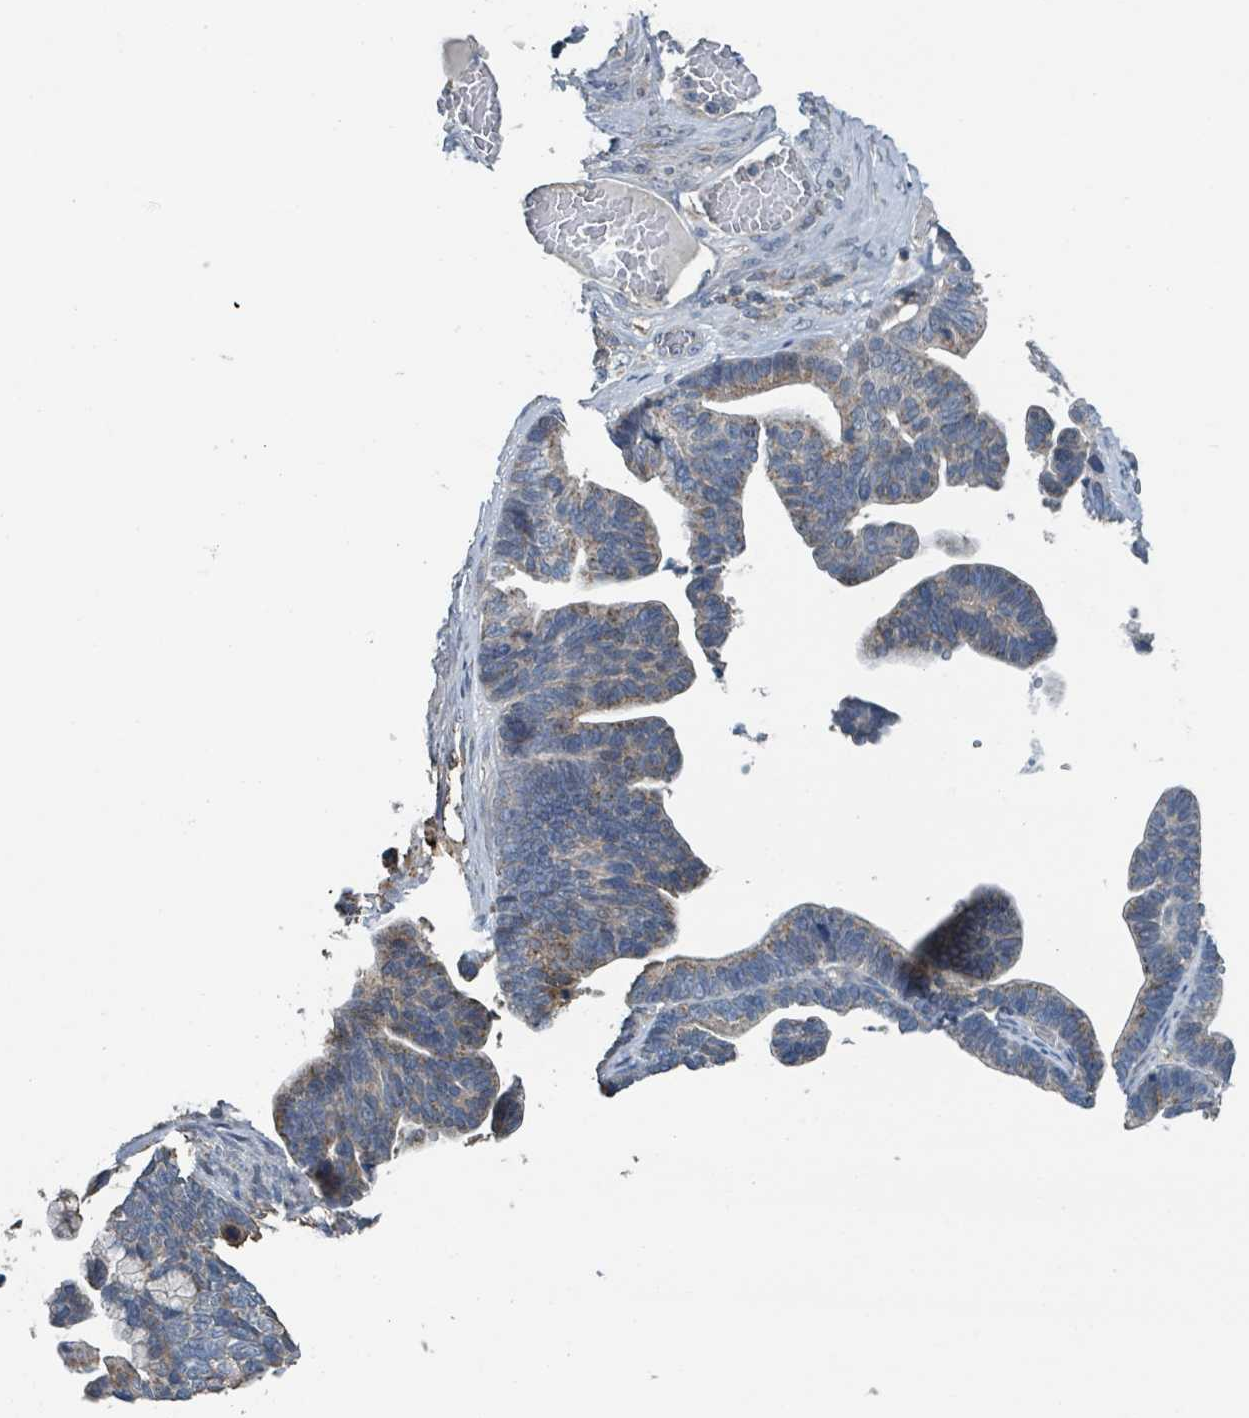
{"staining": {"intensity": "negative", "quantity": "none", "location": "none"}, "tissue": "ovarian cancer", "cell_type": "Tumor cells", "image_type": "cancer", "snomed": [{"axis": "morphology", "description": "Cystadenocarcinoma, serous, NOS"}, {"axis": "topography", "description": "Ovary"}], "caption": "Human serous cystadenocarcinoma (ovarian) stained for a protein using IHC exhibits no staining in tumor cells.", "gene": "ACBD4", "patient": {"sex": "female", "age": 56}}